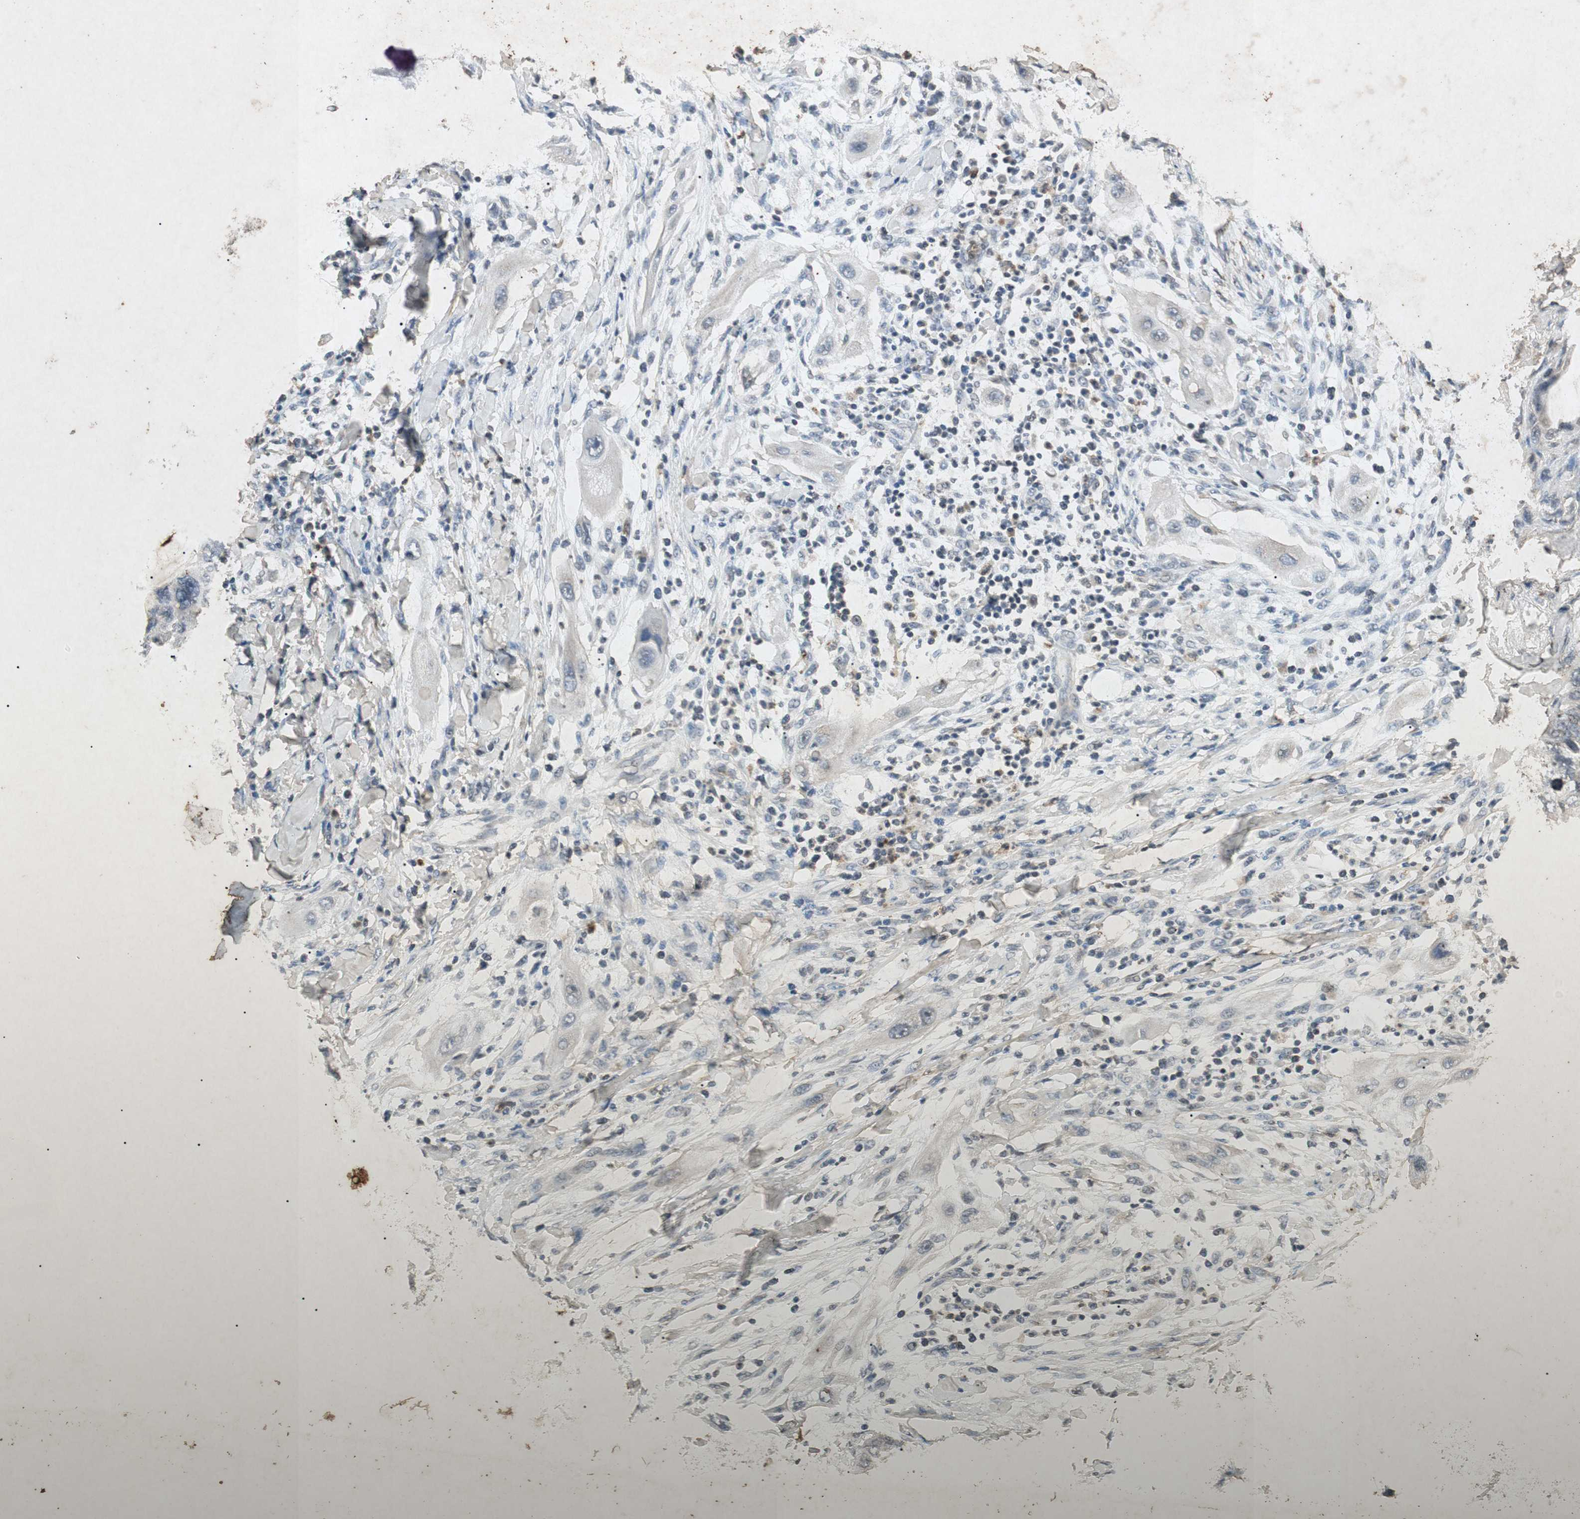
{"staining": {"intensity": "negative", "quantity": "none", "location": "none"}, "tissue": "lung cancer", "cell_type": "Tumor cells", "image_type": "cancer", "snomed": [{"axis": "morphology", "description": "Squamous cell carcinoma, NOS"}, {"axis": "topography", "description": "Lung"}], "caption": "This is an immunohistochemistry micrograph of human lung squamous cell carcinoma. There is no staining in tumor cells.", "gene": "MSRB1", "patient": {"sex": "female", "age": 47}}